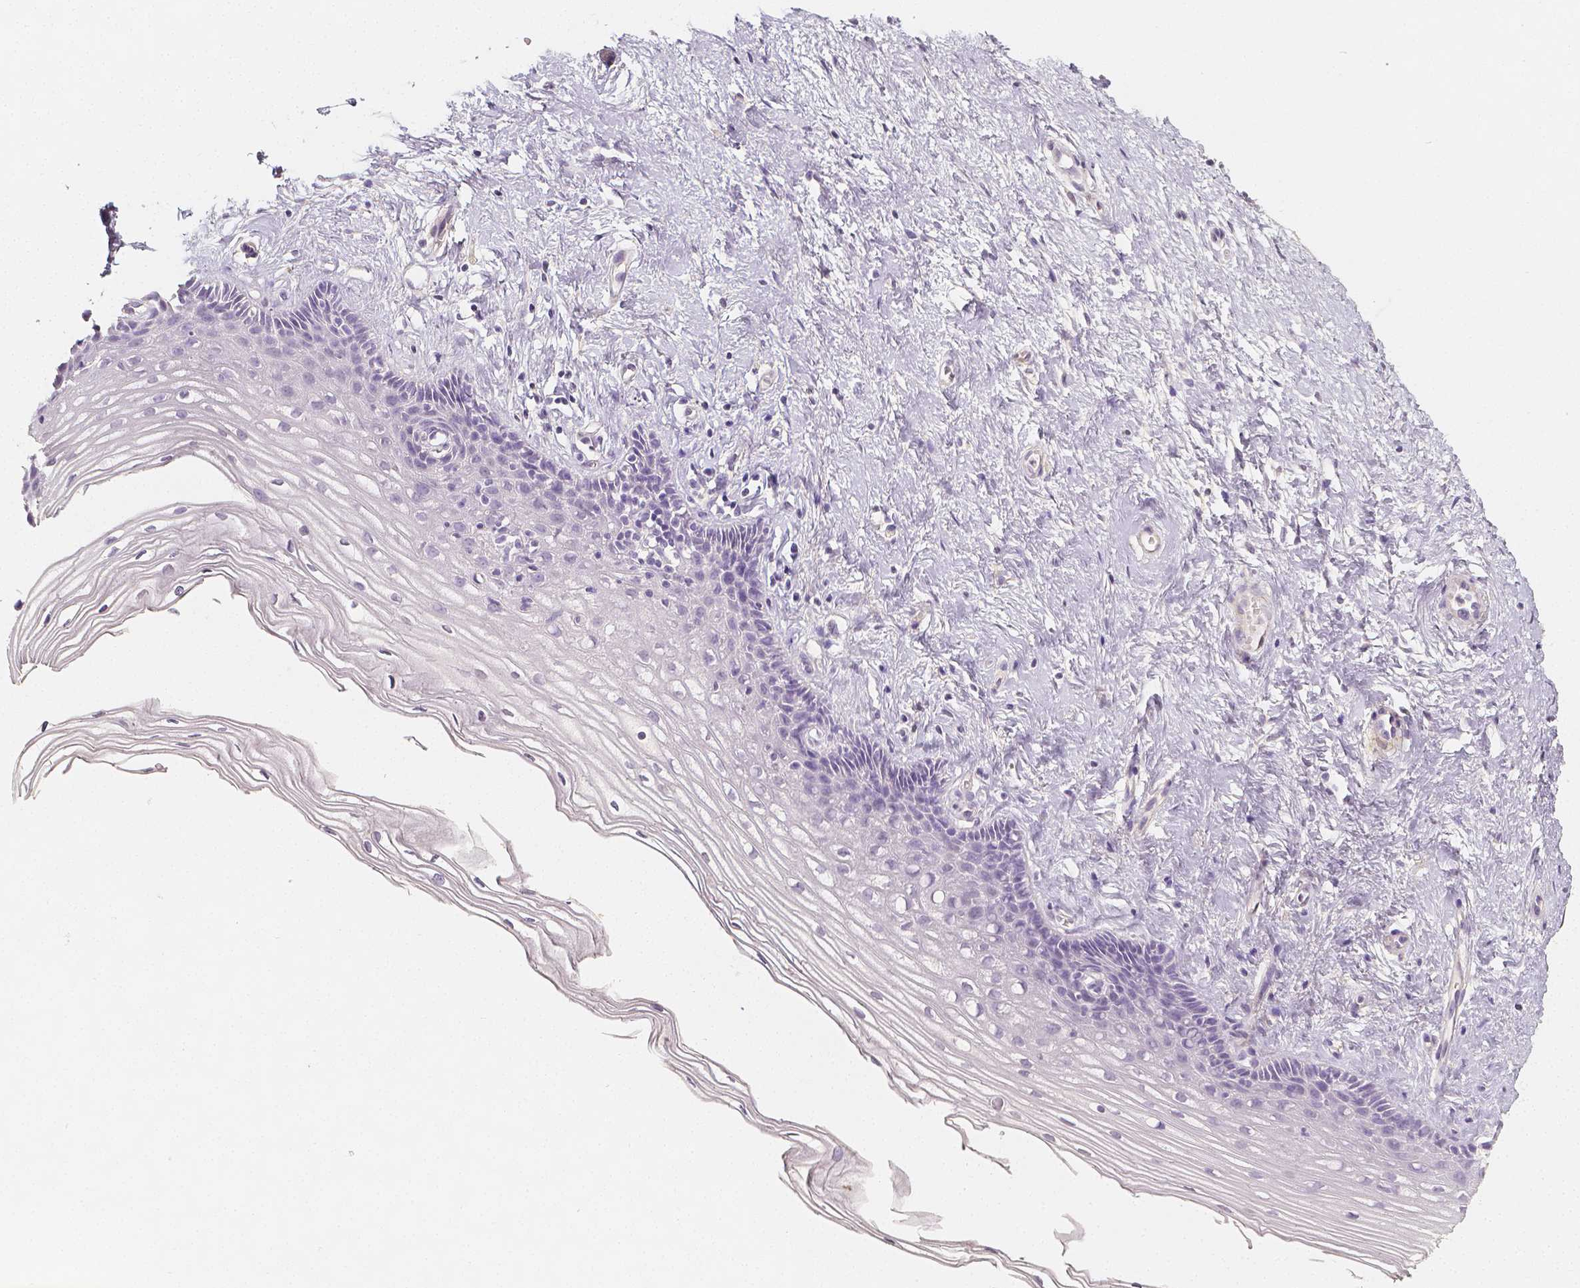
{"staining": {"intensity": "negative", "quantity": "none", "location": "none"}, "tissue": "cervix", "cell_type": "Squamous epithelial cells", "image_type": "normal", "snomed": [{"axis": "morphology", "description": "Normal tissue, NOS"}, {"axis": "topography", "description": "Cervix"}], "caption": "DAB immunohistochemical staining of benign human cervix displays no significant expression in squamous epithelial cells.", "gene": "THY1", "patient": {"sex": "female", "age": 40}}